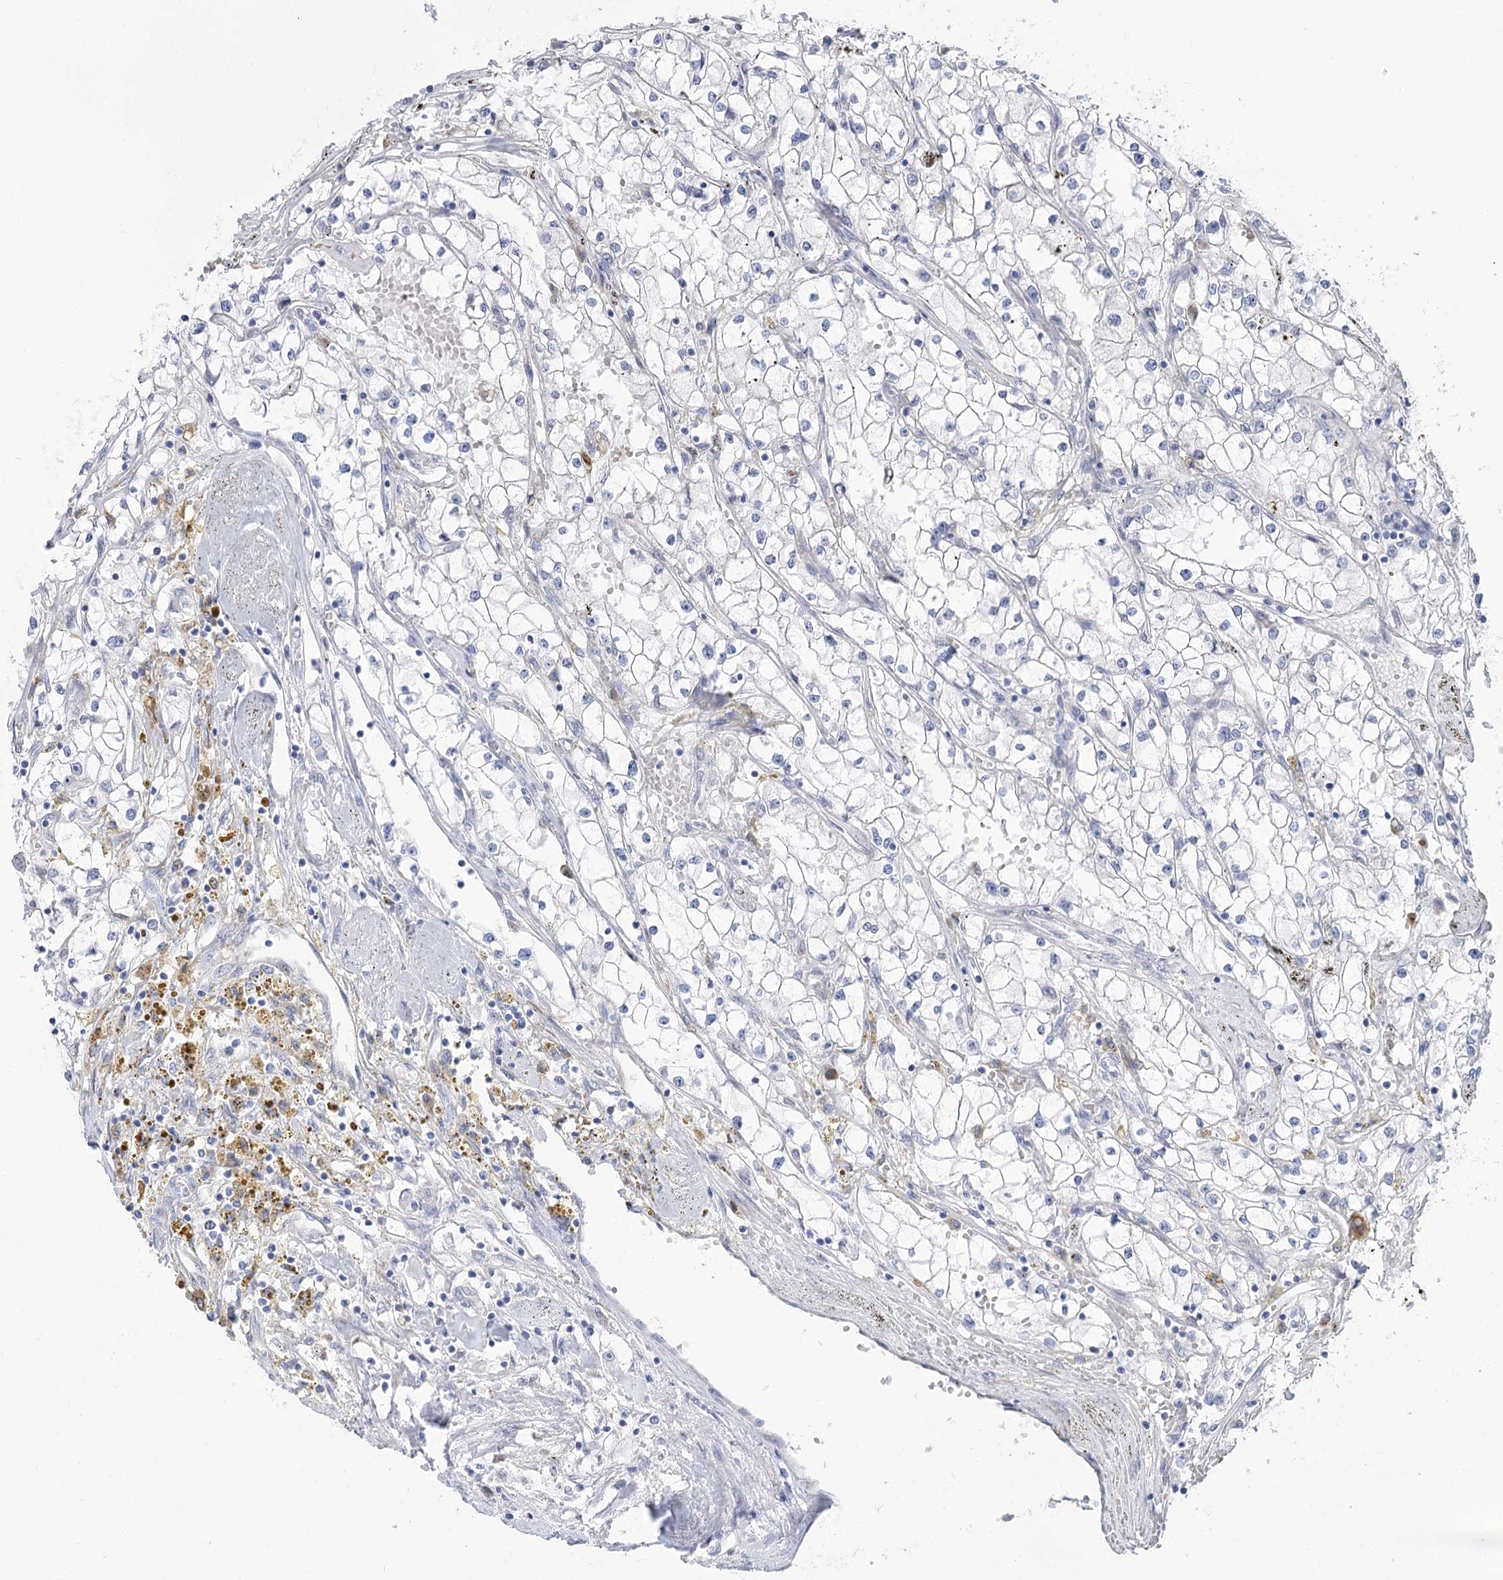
{"staining": {"intensity": "negative", "quantity": "none", "location": "none"}, "tissue": "renal cancer", "cell_type": "Tumor cells", "image_type": "cancer", "snomed": [{"axis": "morphology", "description": "Adenocarcinoma, NOS"}, {"axis": "topography", "description": "Kidney"}], "caption": "Tumor cells show no significant expression in renal cancer (adenocarcinoma). (Stains: DAB (3,3'-diaminobenzidine) immunohistochemistry (IHC) with hematoxylin counter stain, Microscopy: brightfield microscopy at high magnification).", "gene": "STT3B", "patient": {"sex": "male", "age": 56}}